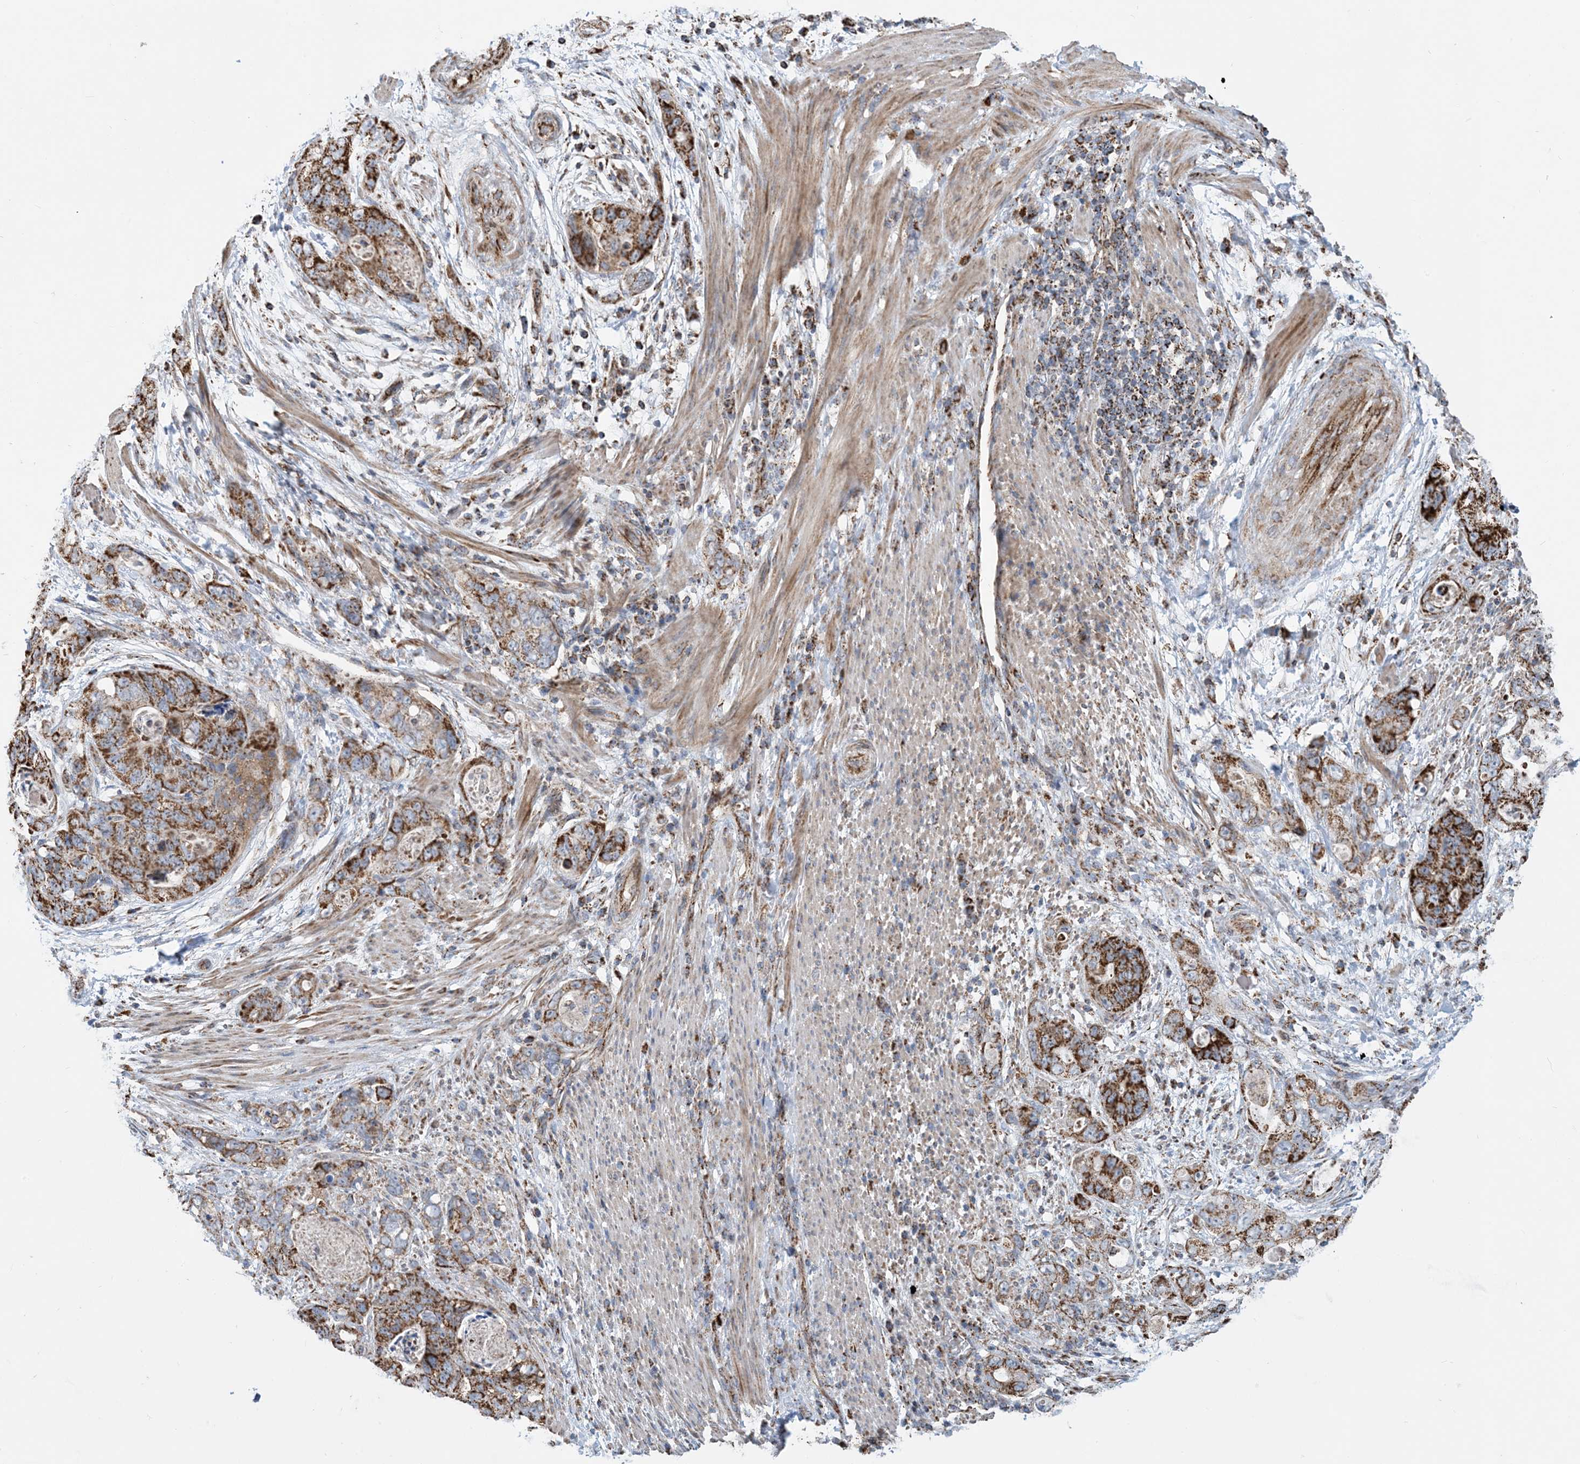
{"staining": {"intensity": "strong", "quantity": ">75%", "location": "cytoplasmic/membranous"}, "tissue": "stomach cancer", "cell_type": "Tumor cells", "image_type": "cancer", "snomed": [{"axis": "morphology", "description": "Adenocarcinoma, NOS"}, {"axis": "topography", "description": "Stomach"}], "caption": "Immunohistochemistry histopathology image of neoplastic tissue: stomach adenocarcinoma stained using IHC demonstrates high levels of strong protein expression localized specifically in the cytoplasmic/membranous of tumor cells, appearing as a cytoplasmic/membranous brown color.", "gene": "PCDHGA1", "patient": {"sex": "female", "age": 89}}